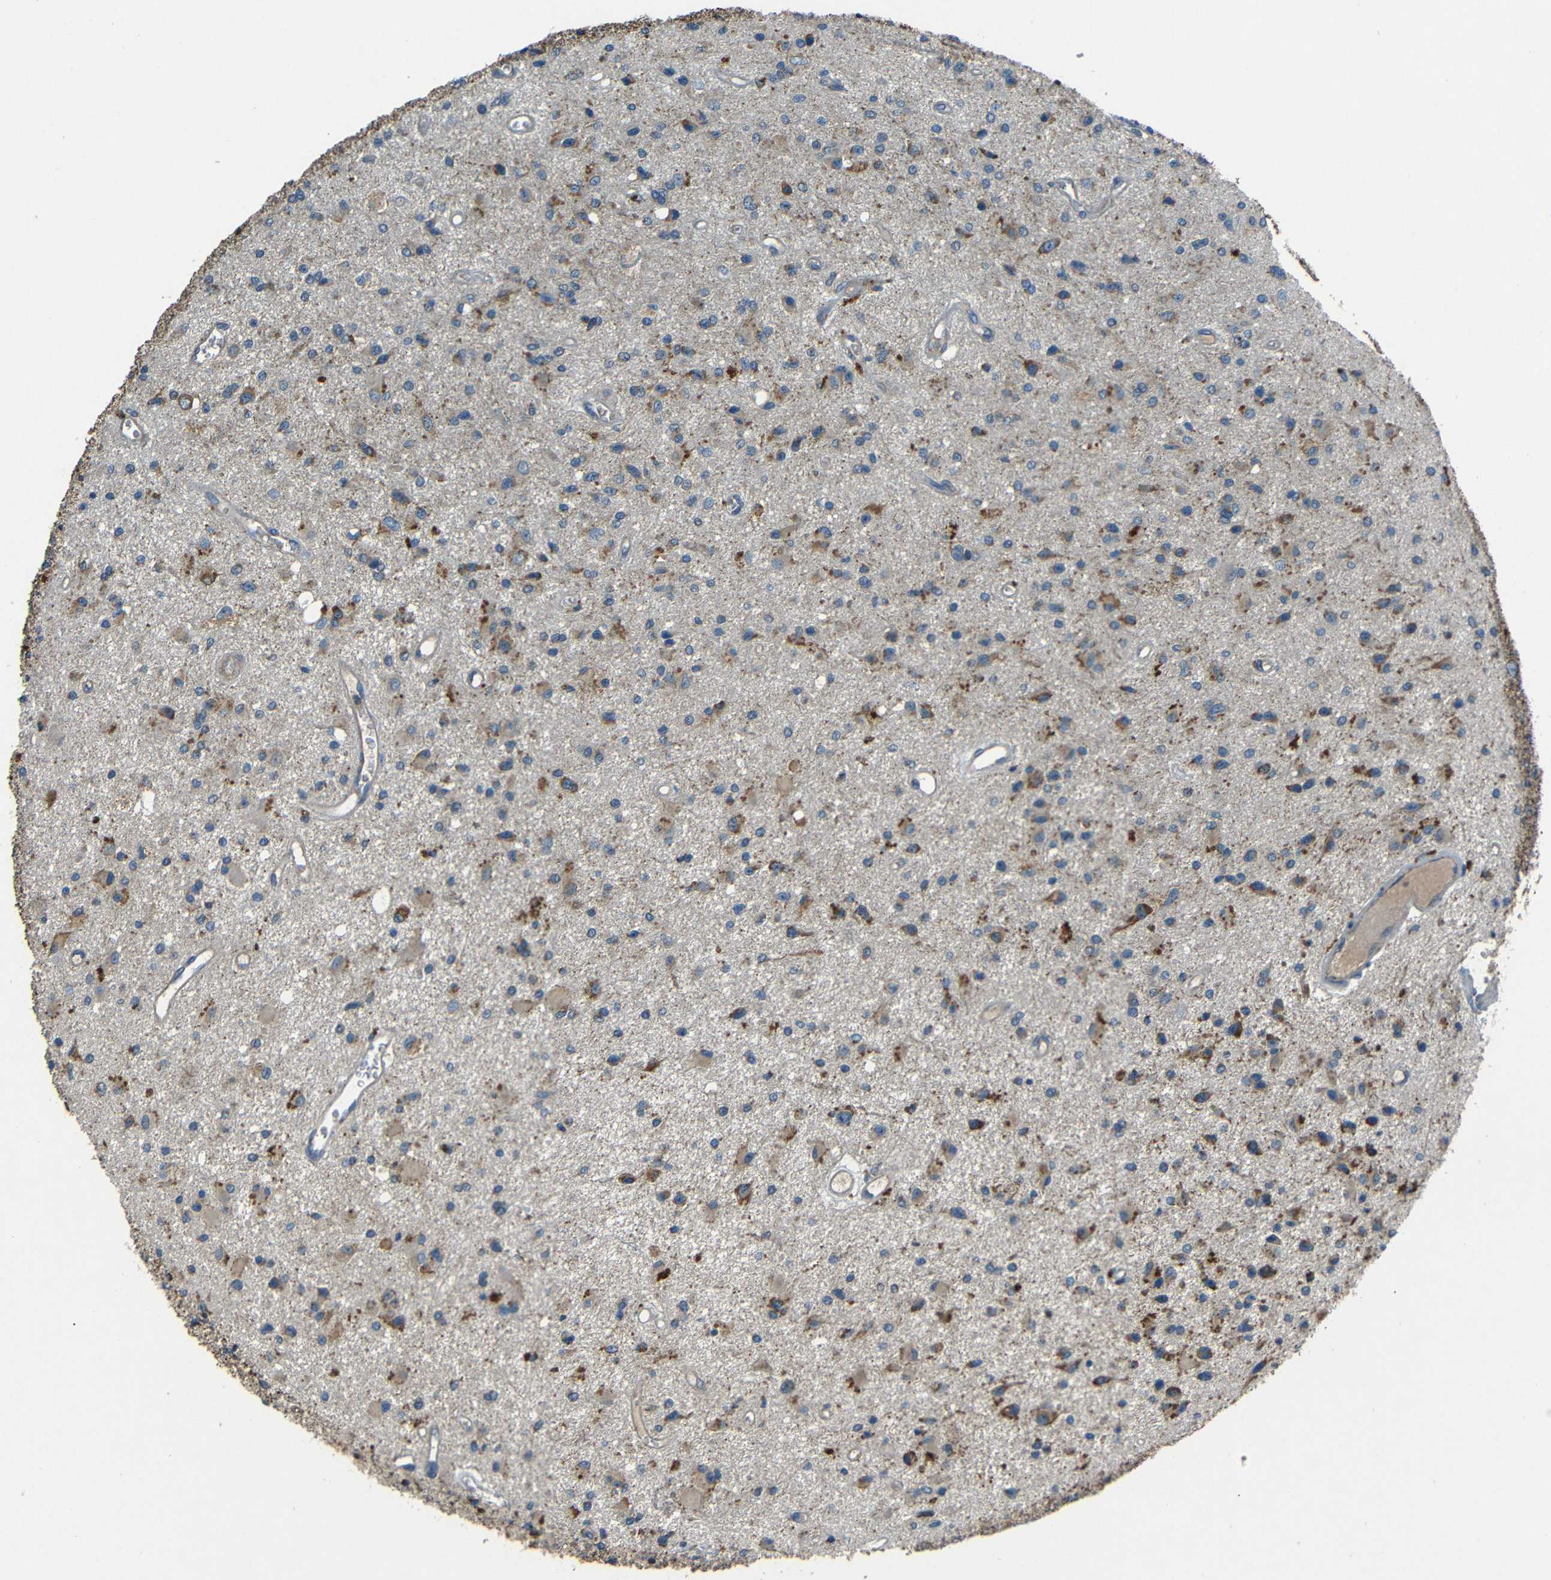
{"staining": {"intensity": "moderate", "quantity": "25%-75%", "location": "cytoplasmic/membranous"}, "tissue": "glioma", "cell_type": "Tumor cells", "image_type": "cancer", "snomed": [{"axis": "morphology", "description": "Glioma, malignant, Low grade"}, {"axis": "topography", "description": "Brain"}], "caption": "Moderate cytoplasmic/membranous staining is appreciated in approximately 25%-75% of tumor cells in glioma. The staining was performed using DAB to visualize the protein expression in brown, while the nuclei were stained in blue with hematoxylin (Magnification: 20x).", "gene": "NETO2", "patient": {"sex": "male", "age": 58}}